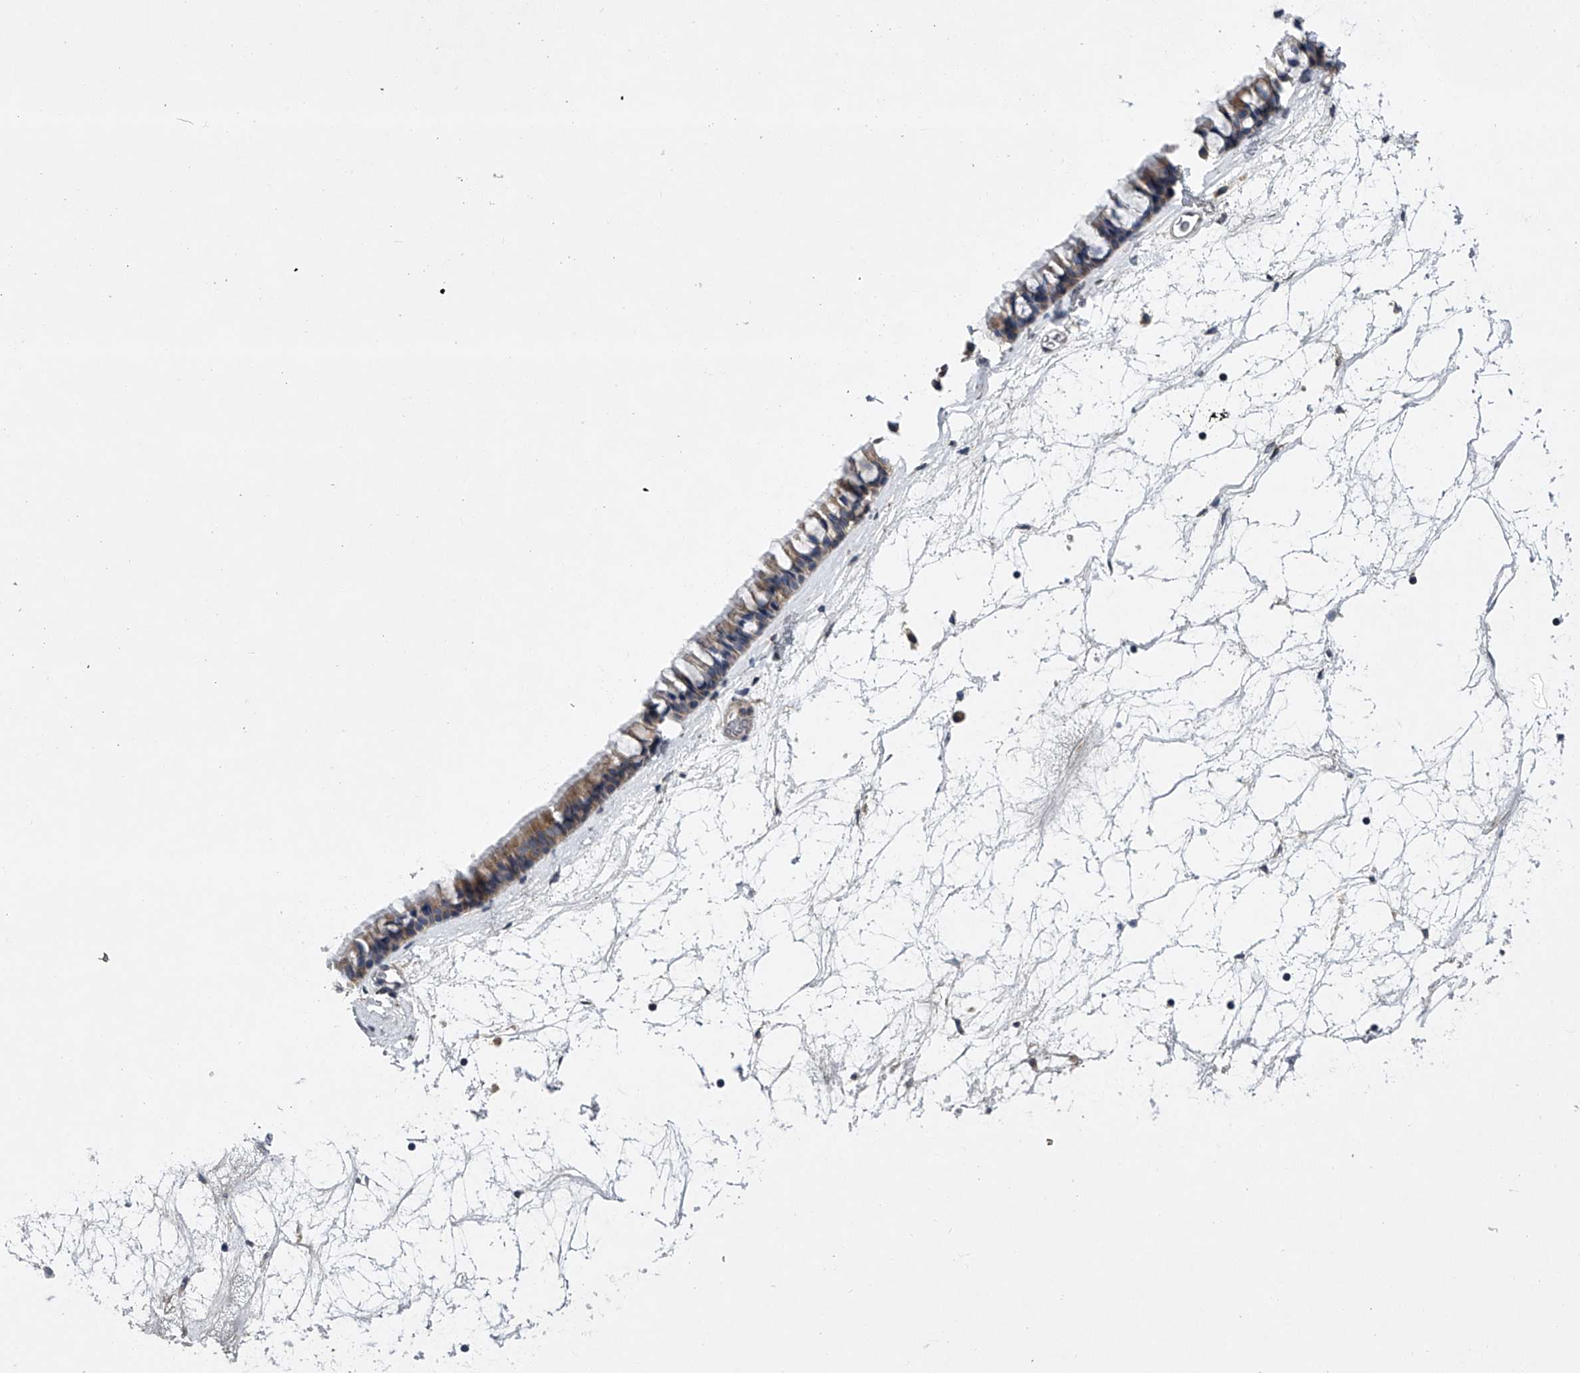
{"staining": {"intensity": "moderate", "quantity": "25%-75%", "location": "cytoplasmic/membranous"}, "tissue": "nasopharynx", "cell_type": "Respiratory epithelial cells", "image_type": "normal", "snomed": [{"axis": "morphology", "description": "Normal tissue, NOS"}, {"axis": "topography", "description": "Nasopharynx"}], "caption": "About 25%-75% of respiratory epithelial cells in unremarkable human nasopharynx display moderate cytoplasmic/membranous protein positivity as visualized by brown immunohistochemical staining.", "gene": "RNF5", "patient": {"sex": "male", "age": 64}}